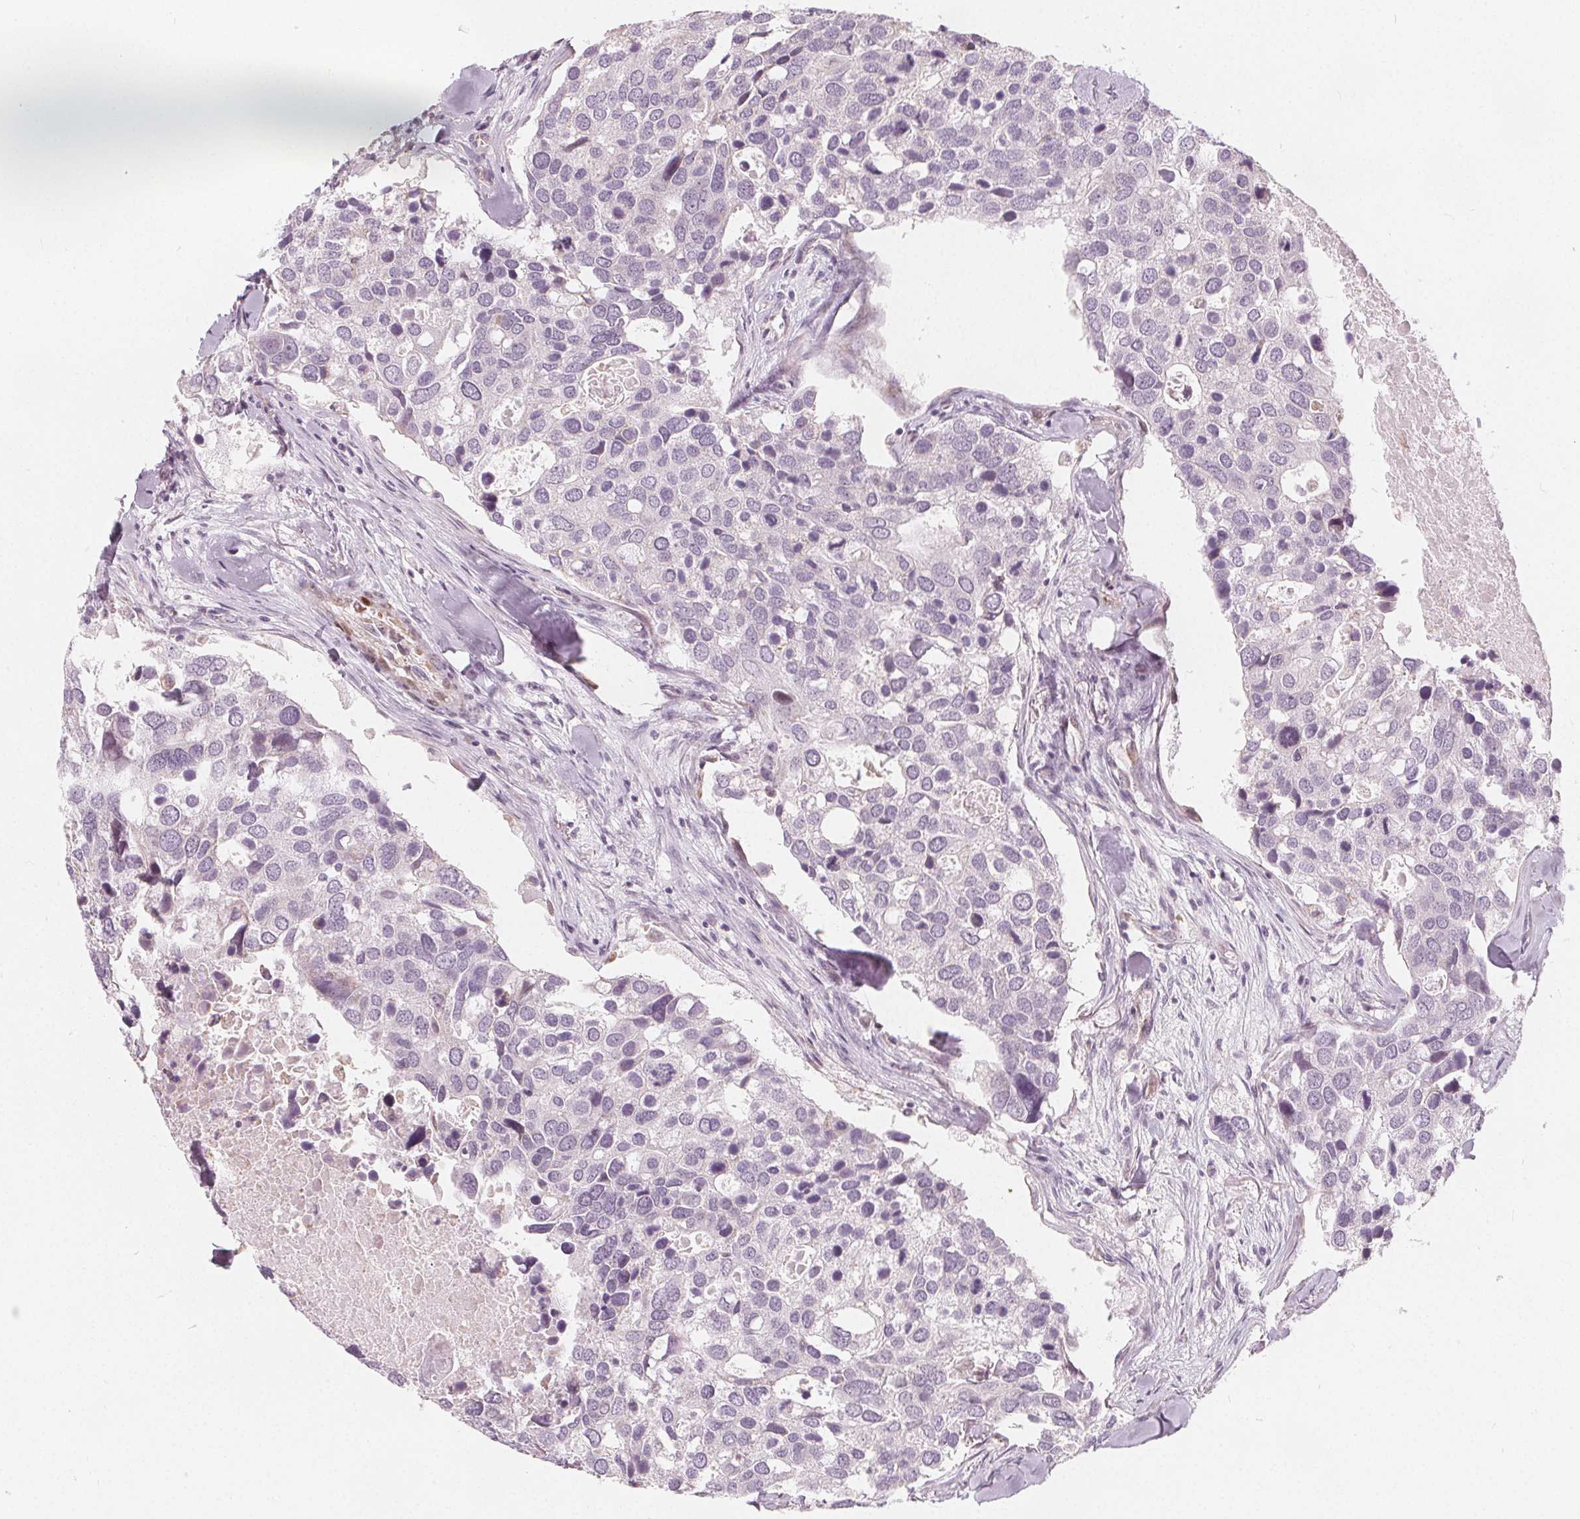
{"staining": {"intensity": "negative", "quantity": "none", "location": "none"}, "tissue": "breast cancer", "cell_type": "Tumor cells", "image_type": "cancer", "snomed": [{"axis": "morphology", "description": "Duct carcinoma"}, {"axis": "topography", "description": "Breast"}], "caption": "There is no significant expression in tumor cells of invasive ductal carcinoma (breast).", "gene": "NUP210L", "patient": {"sex": "female", "age": 83}}